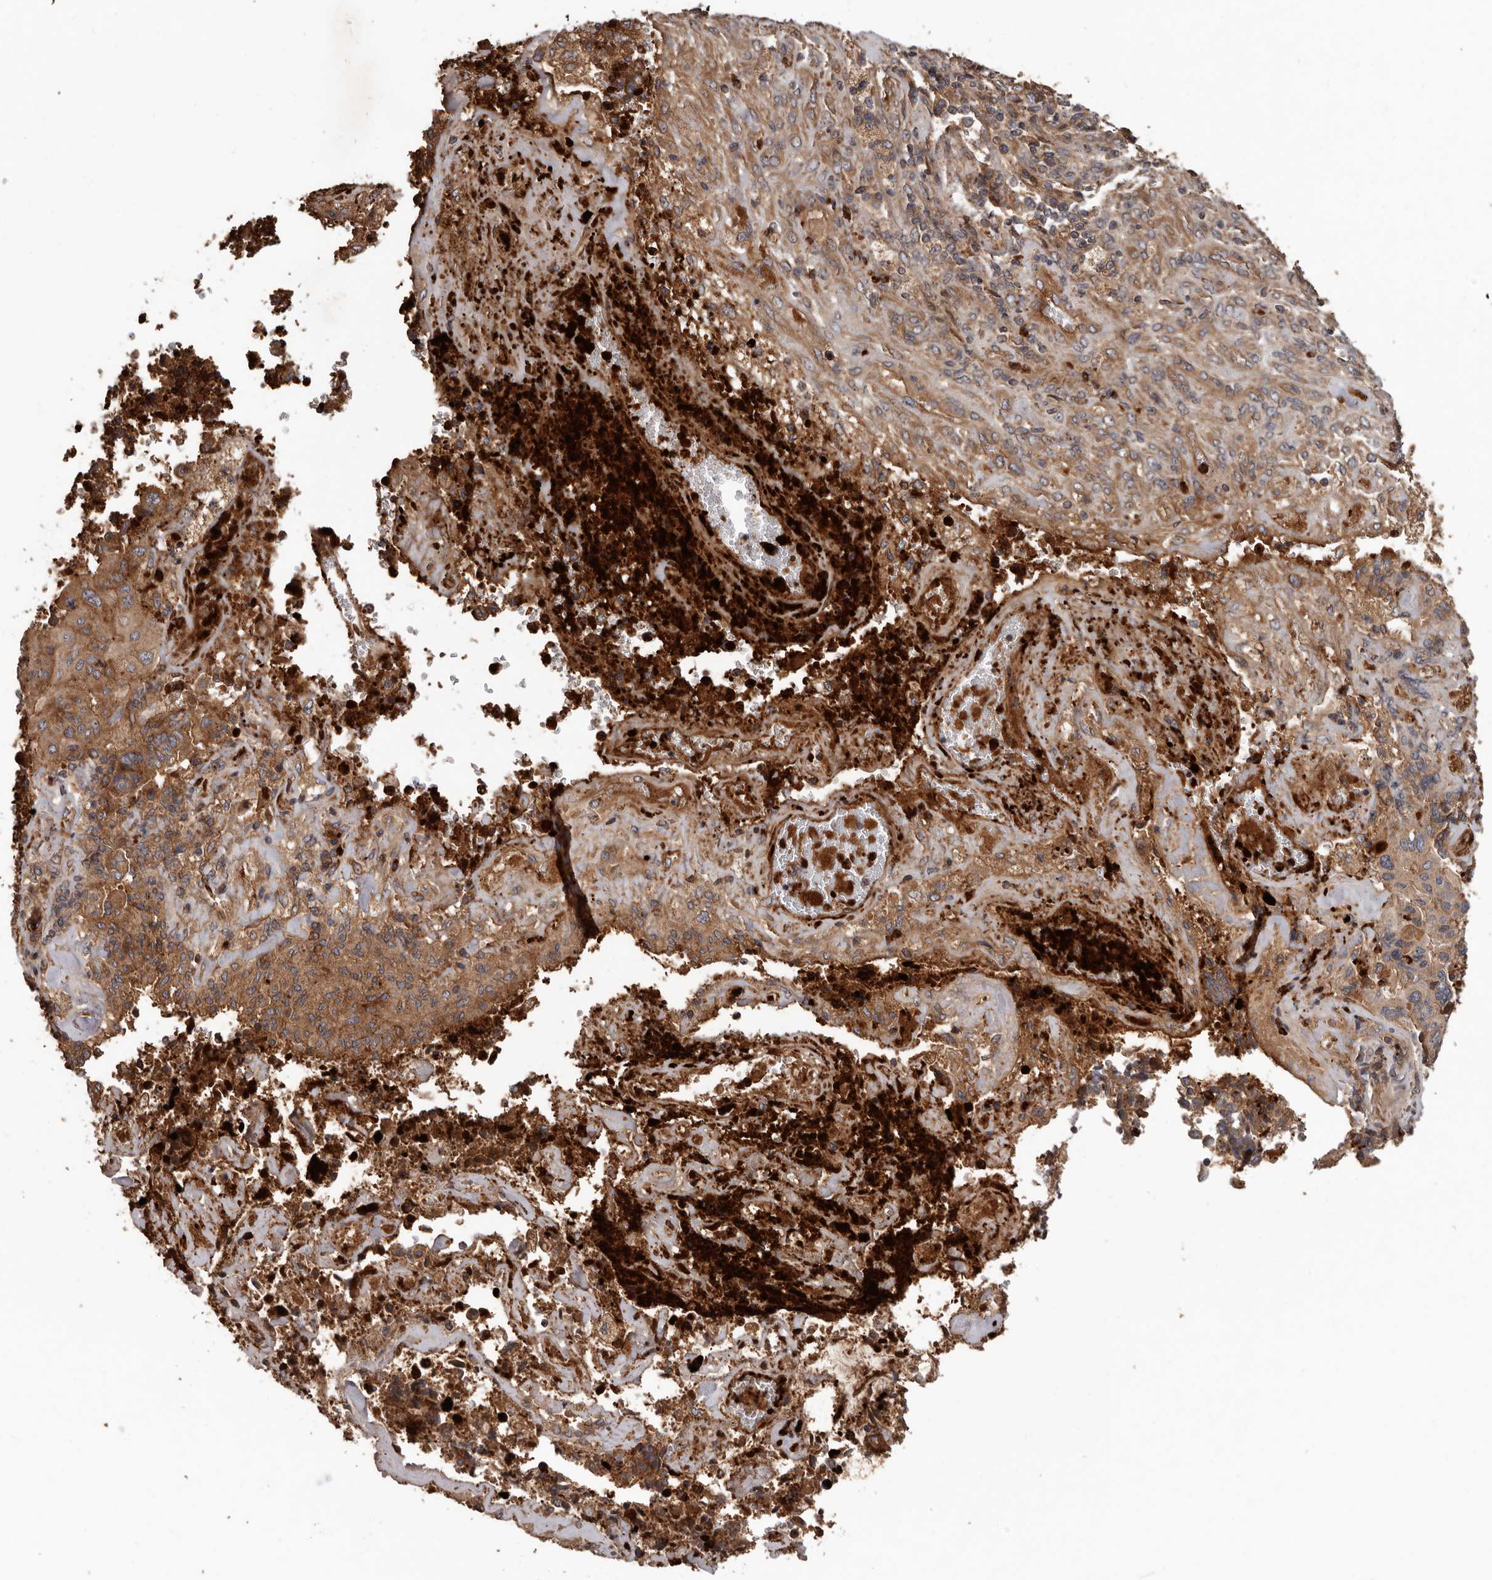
{"staining": {"intensity": "moderate", "quantity": ">75%", "location": "cytoplasmic/membranous"}, "tissue": "endometrial cancer", "cell_type": "Tumor cells", "image_type": "cancer", "snomed": [{"axis": "morphology", "description": "Adenocarcinoma, NOS"}, {"axis": "topography", "description": "Endometrium"}], "caption": "This image exhibits immunohistochemistry (IHC) staining of human endometrial cancer (adenocarcinoma), with medium moderate cytoplasmic/membranous positivity in approximately >75% of tumor cells.", "gene": "ARHGEF5", "patient": {"sex": "female", "age": 80}}